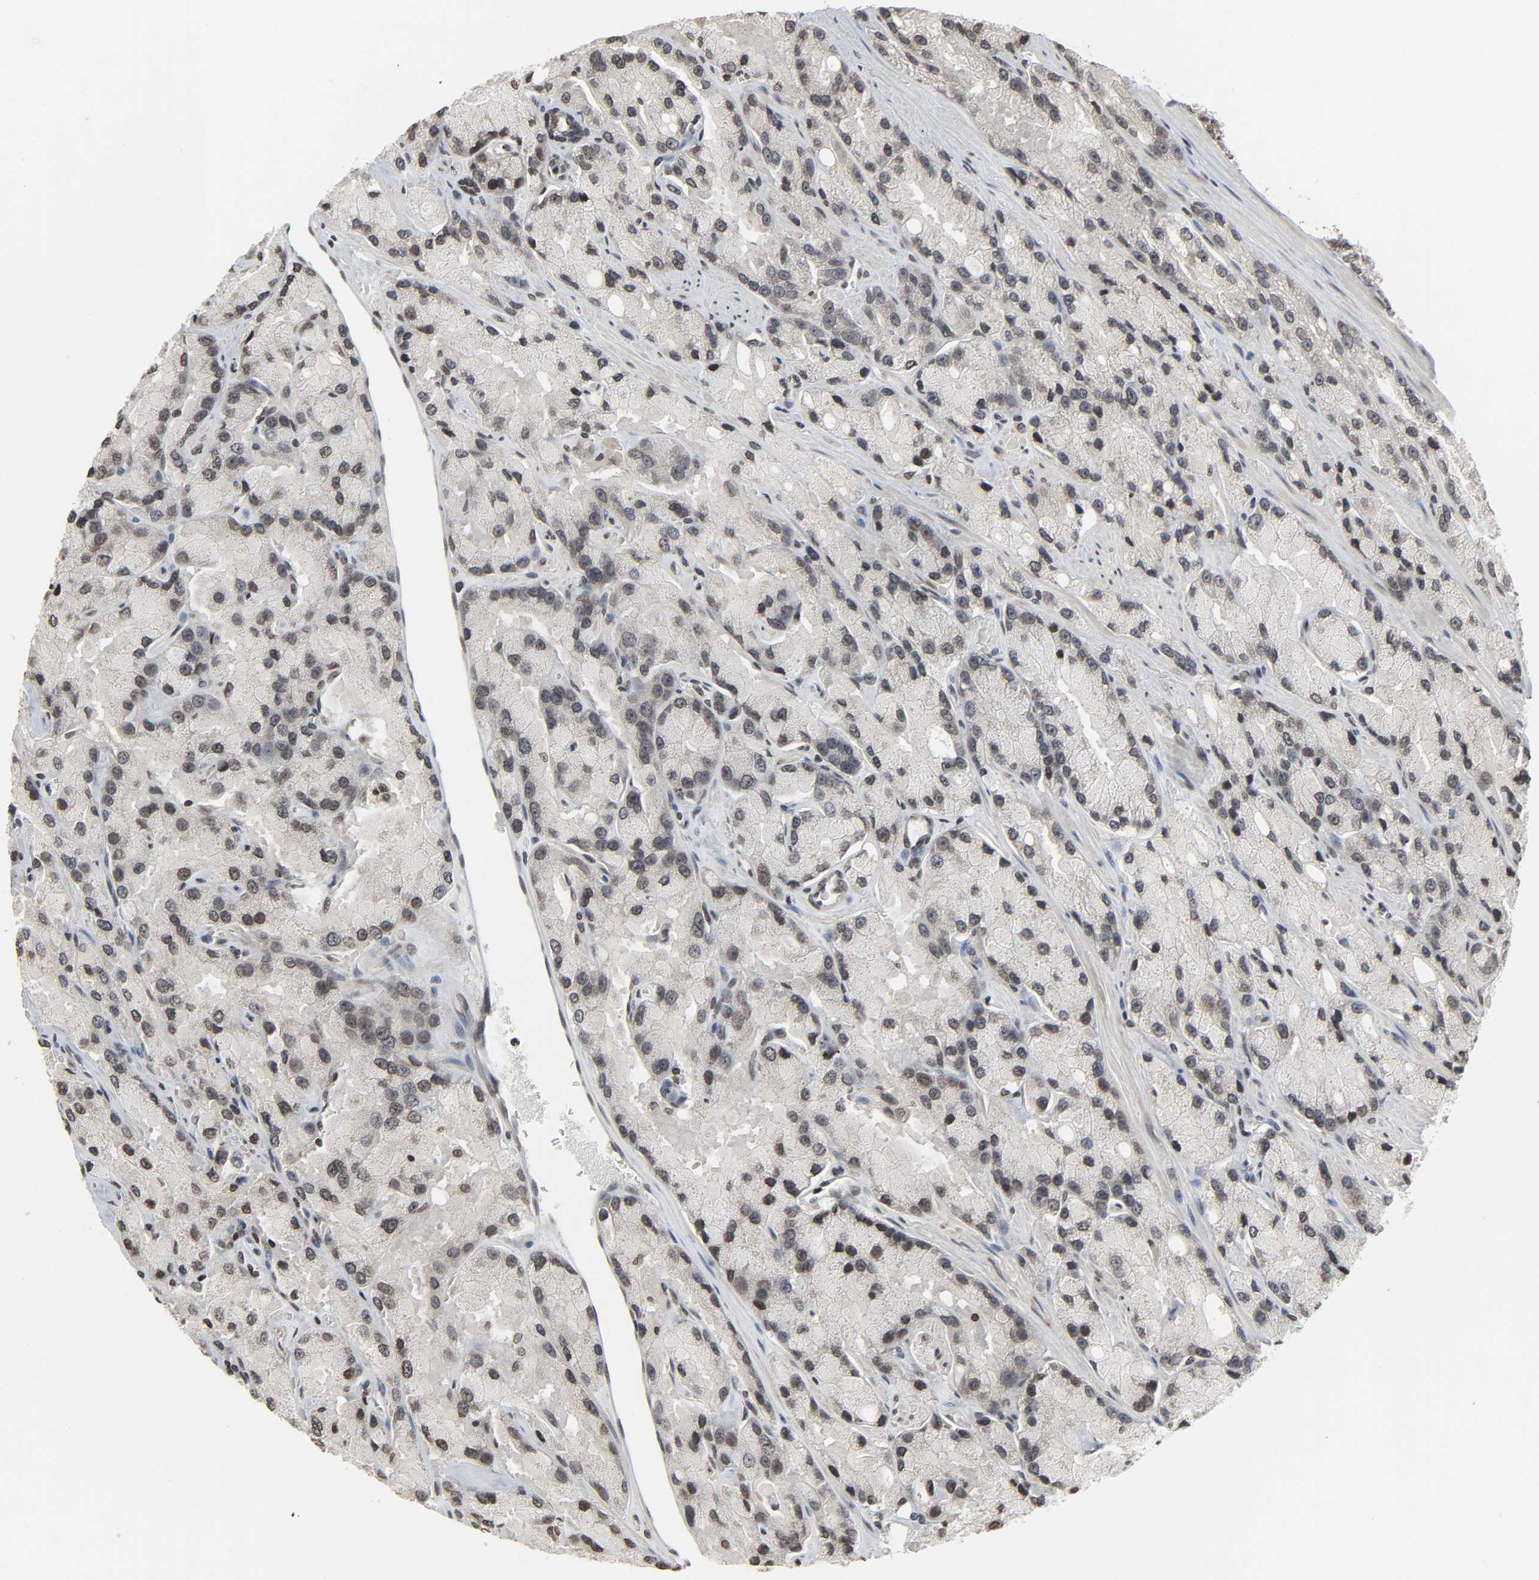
{"staining": {"intensity": "moderate", "quantity": ">75%", "location": "nuclear"}, "tissue": "prostate cancer", "cell_type": "Tumor cells", "image_type": "cancer", "snomed": [{"axis": "morphology", "description": "Adenocarcinoma, High grade"}, {"axis": "topography", "description": "Prostate"}], "caption": "Prostate cancer (adenocarcinoma (high-grade)) stained with a protein marker demonstrates moderate staining in tumor cells.", "gene": "ELAVL1", "patient": {"sex": "male", "age": 58}}